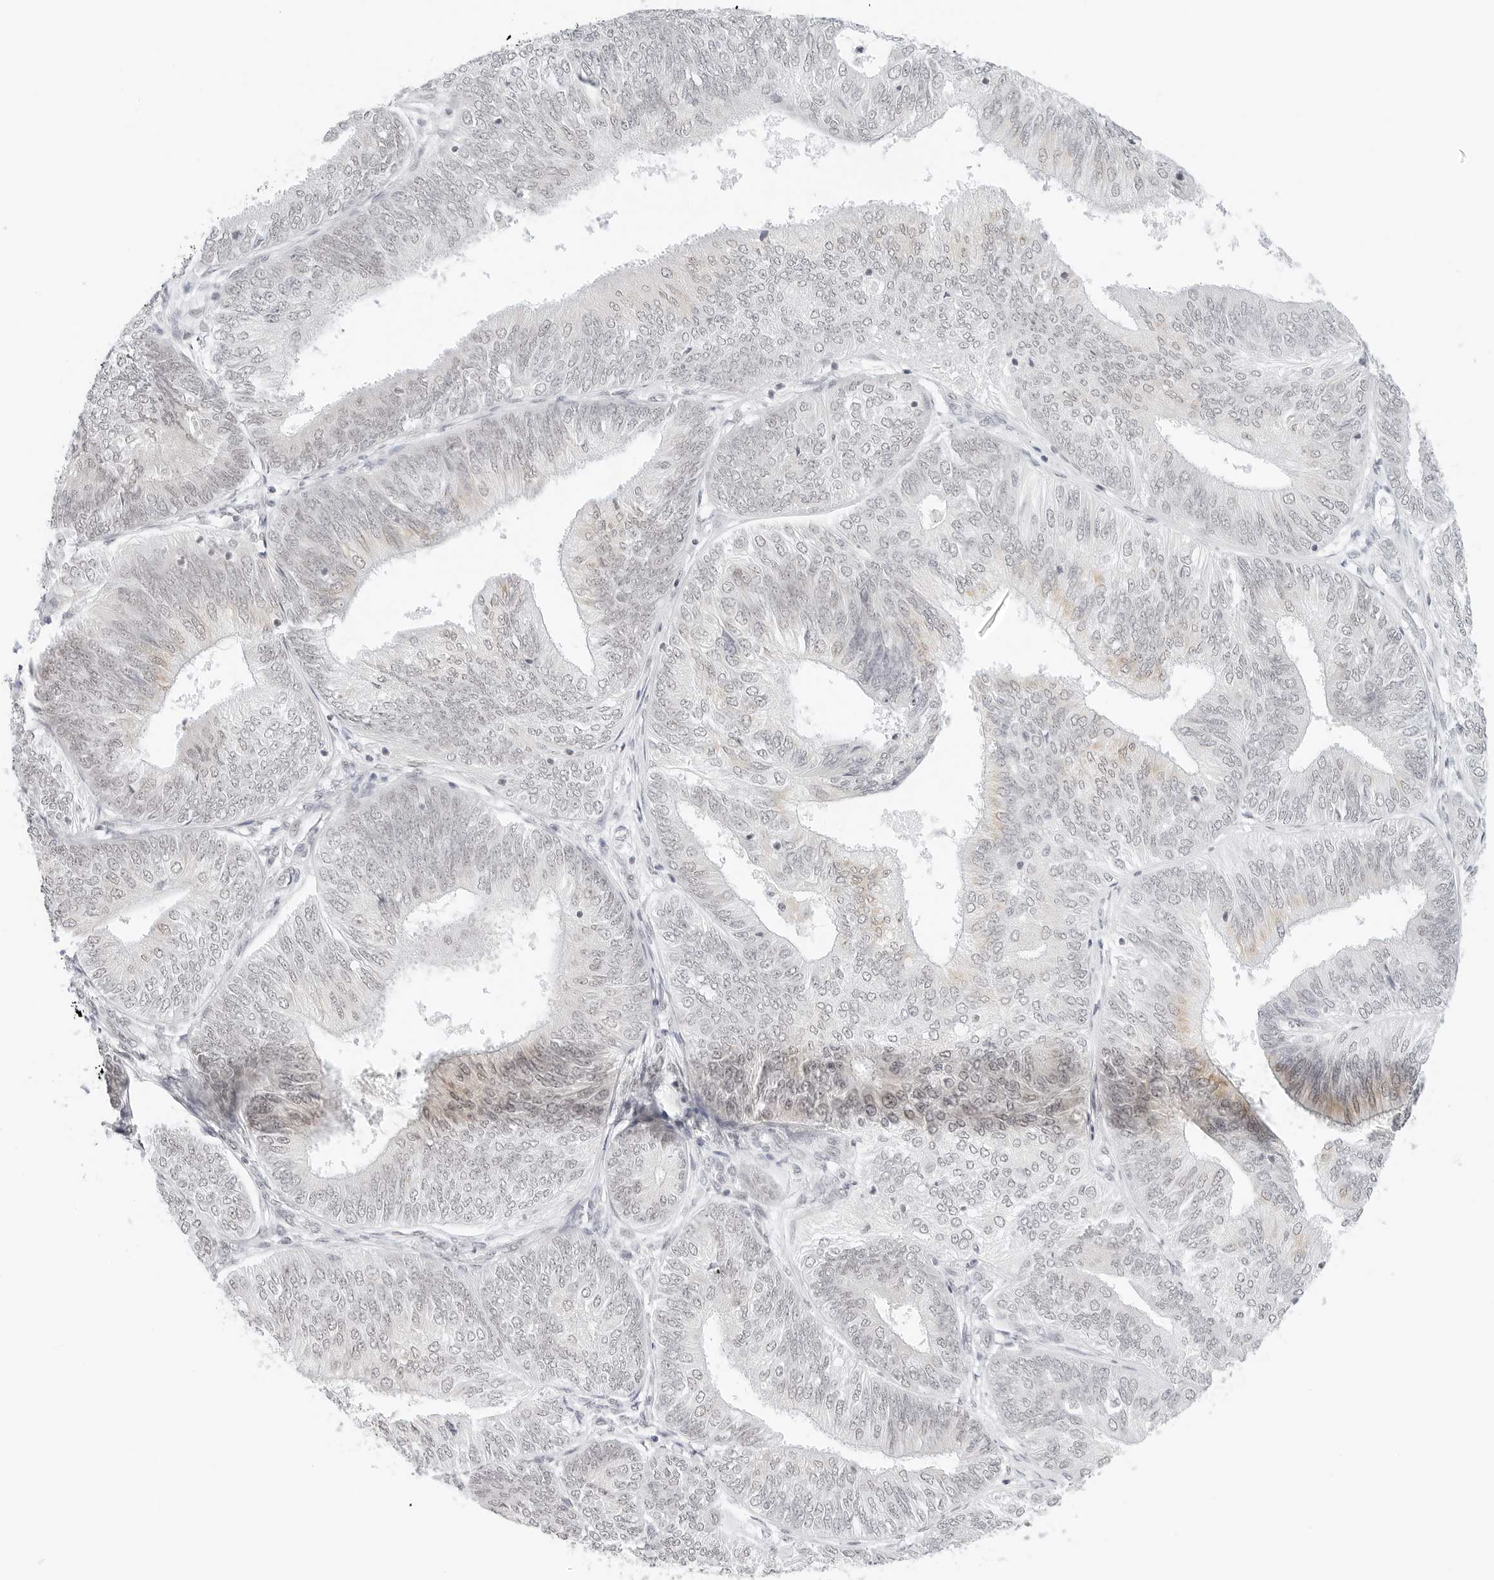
{"staining": {"intensity": "weak", "quantity": "<25%", "location": "nuclear"}, "tissue": "endometrial cancer", "cell_type": "Tumor cells", "image_type": "cancer", "snomed": [{"axis": "morphology", "description": "Adenocarcinoma, NOS"}, {"axis": "topography", "description": "Endometrium"}], "caption": "Image shows no protein staining in tumor cells of adenocarcinoma (endometrial) tissue. (Stains: DAB (3,3'-diaminobenzidine) IHC with hematoxylin counter stain, Microscopy: brightfield microscopy at high magnification).", "gene": "NEO1", "patient": {"sex": "female", "age": 58}}